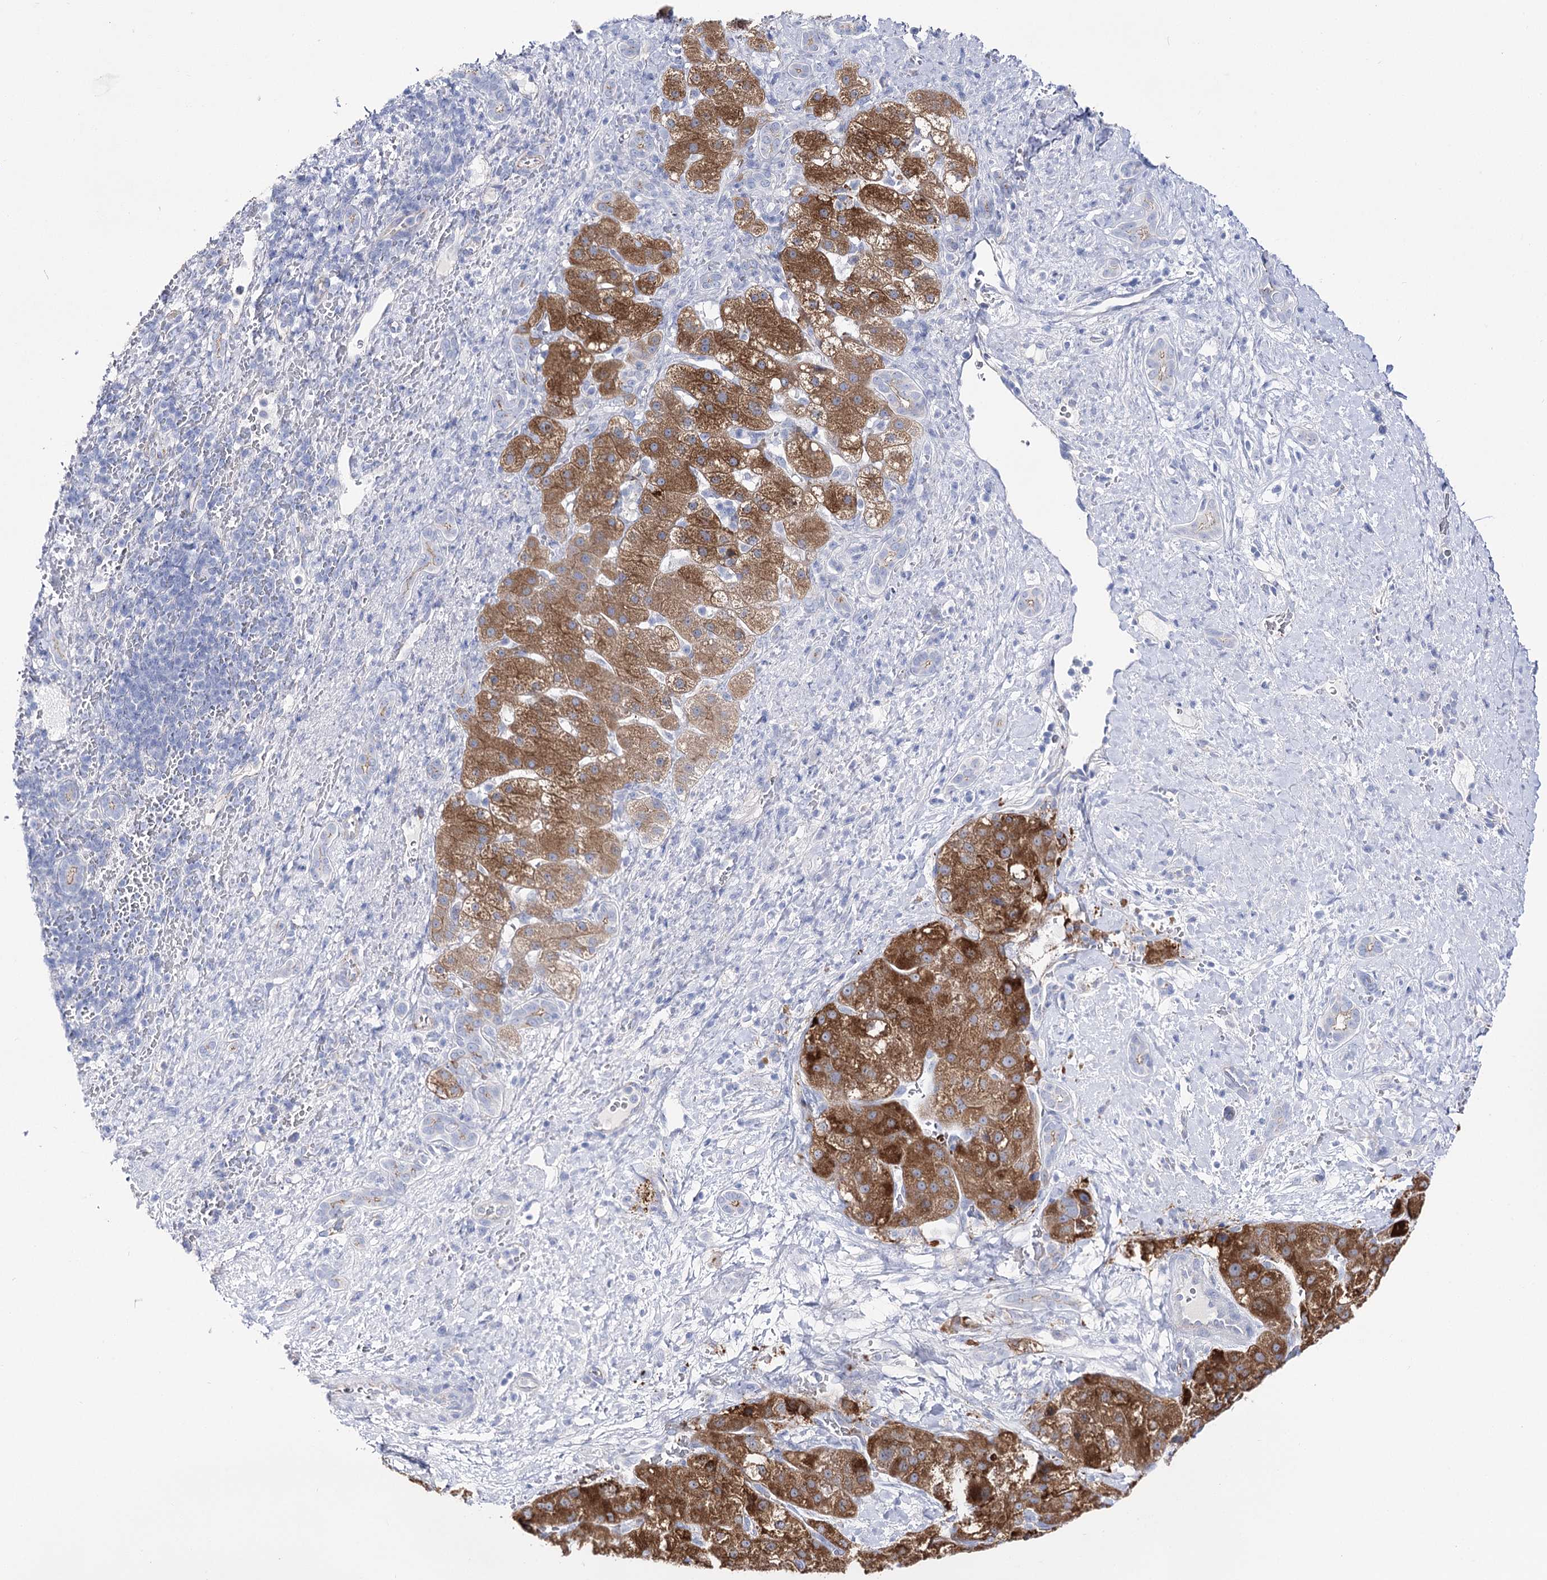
{"staining": {"intensity": "moderate", "quantity": ">75%", "location": "cytoplasmic/membranous"}, "tissue": "liver cancer", "cell_type": "Tumor cells", "image_type": "cancer", "snomed": [{"axis": "morphology", "description": "Normal tissue, NOS"}, {"axis": "morphology", "description": "Carcinoma, Hepatocellular, NOS"}, {"axis": "topography", "description": "Liver"}], "caption": "Moderate cytoplasmic/membranous expression is seen in about >75% of tumor cells in liver hepatocellular carcinoma.", "gene": "NRAP", "patient": {"sex": "male", "age": 57}}